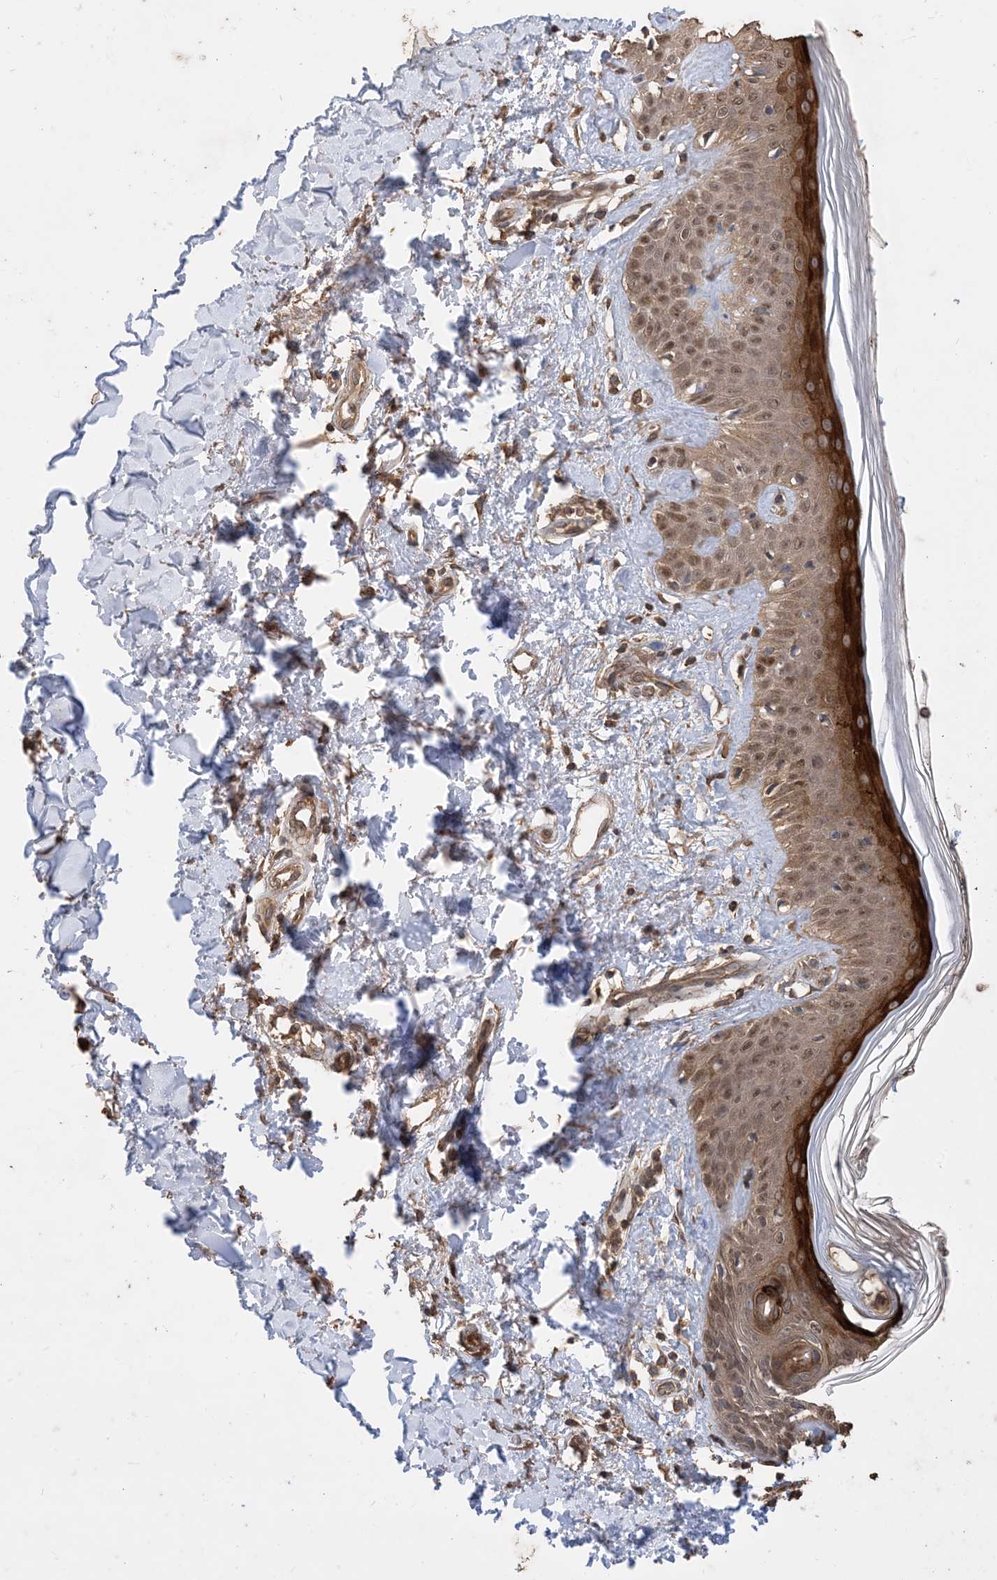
{"staining": {"intensity": "moderate", "quantity": ">75%", "location": "cytoplasmic/membranous"}, "tissue": "skin", "cell_type": "Fibroblasts", "image_type": "normal", "snomed": [{"axis": "morphology", "description": "Normal tissue, NOS"}, {"axis": "topography", "description": "Skin"}], "caption": "A brown stain highlights moderate cytoplasmic/membranous positivity of a protein in fibroblasts of unremarkable skin. Using DAB (brown) and hematoxylin (blue) stains, captured at high magnification using brightfield microscopy.", "gene": "ZKSCAN5", "patient": {"sex": "female", "age": 64}}